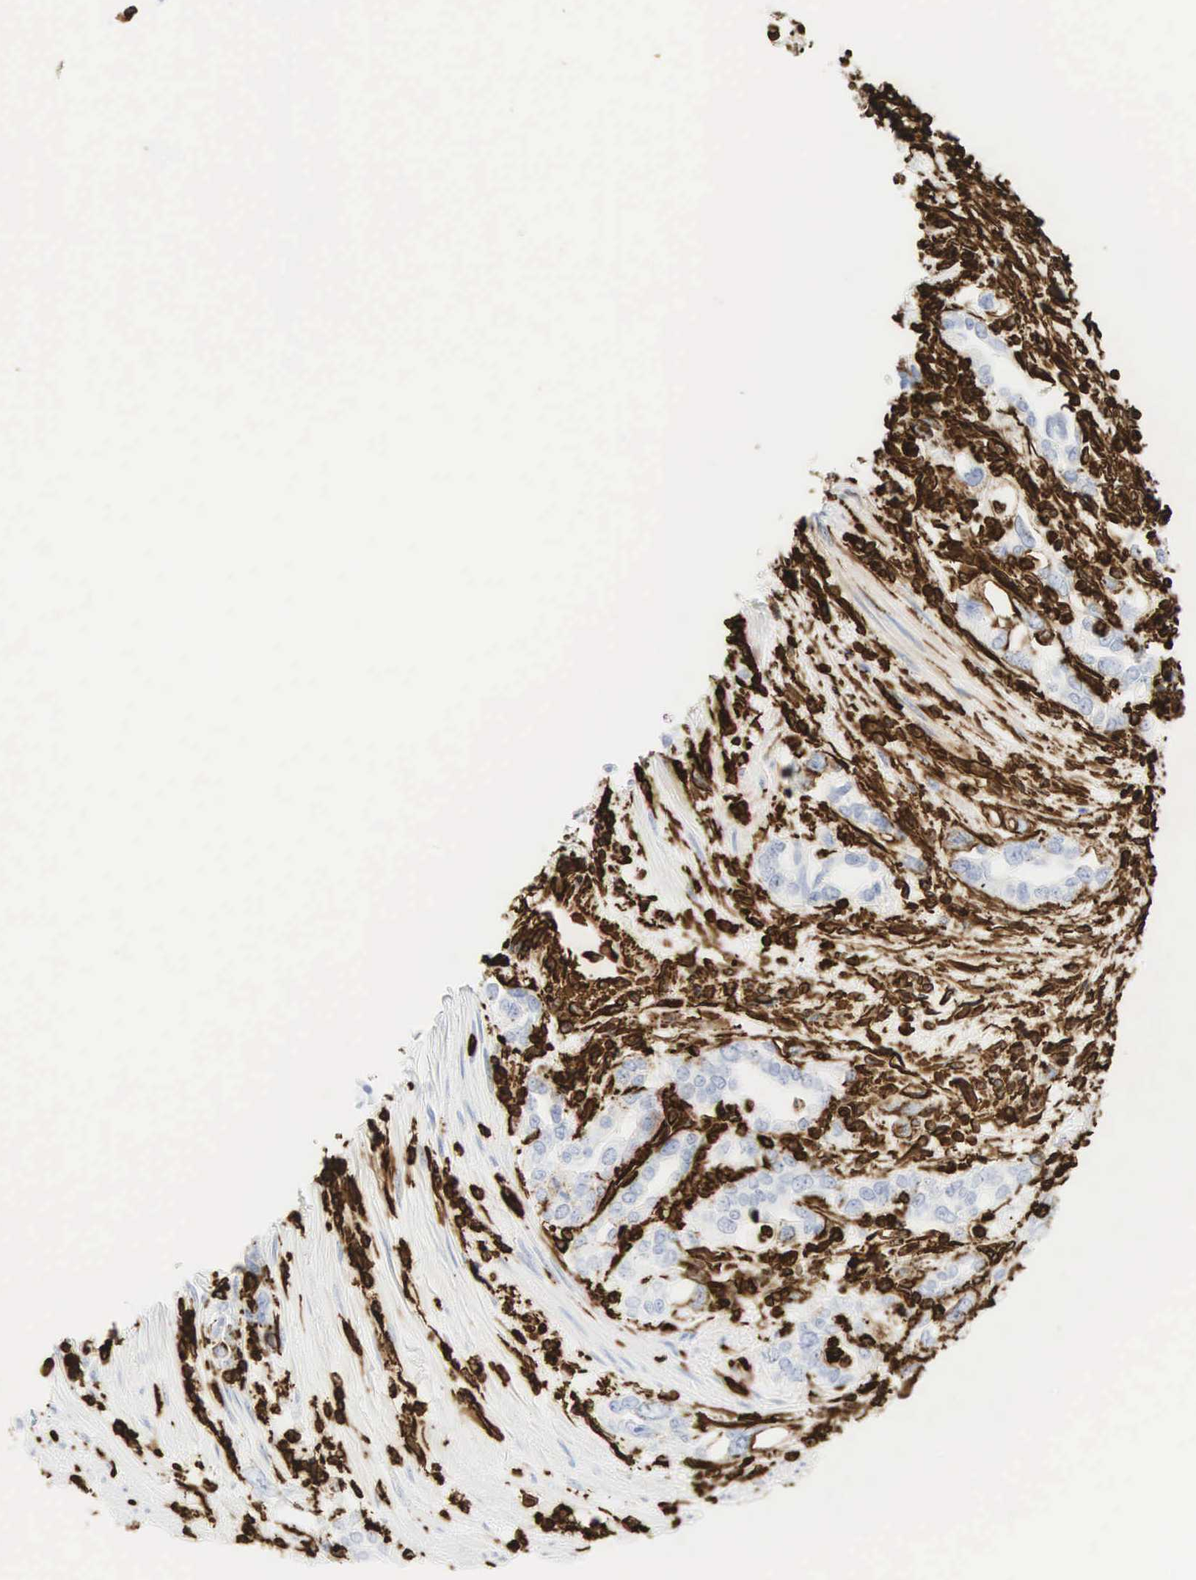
{"staining": {"intensity": "strong", "quantity": "<25%", "location": "cytoplasmic/membranous"}, "tissue": "pancreatic cancer", "cell_type": "Tumor cells", "image_type": "cancer", "snomed": [{"axis": "morphology", "description": "Adenocarcinoma, NOS"}, {"axis": "topography", "description": "Pancreas"}], "caption": "Immunohistochemical staining of human pancreatic cancer demonstrates medium levels of strong cytoplasmic/membranous protein positivity in about <25% of tumor cells.", "gene": "VIM", "patient": {"sex": "female", "age": 57}}